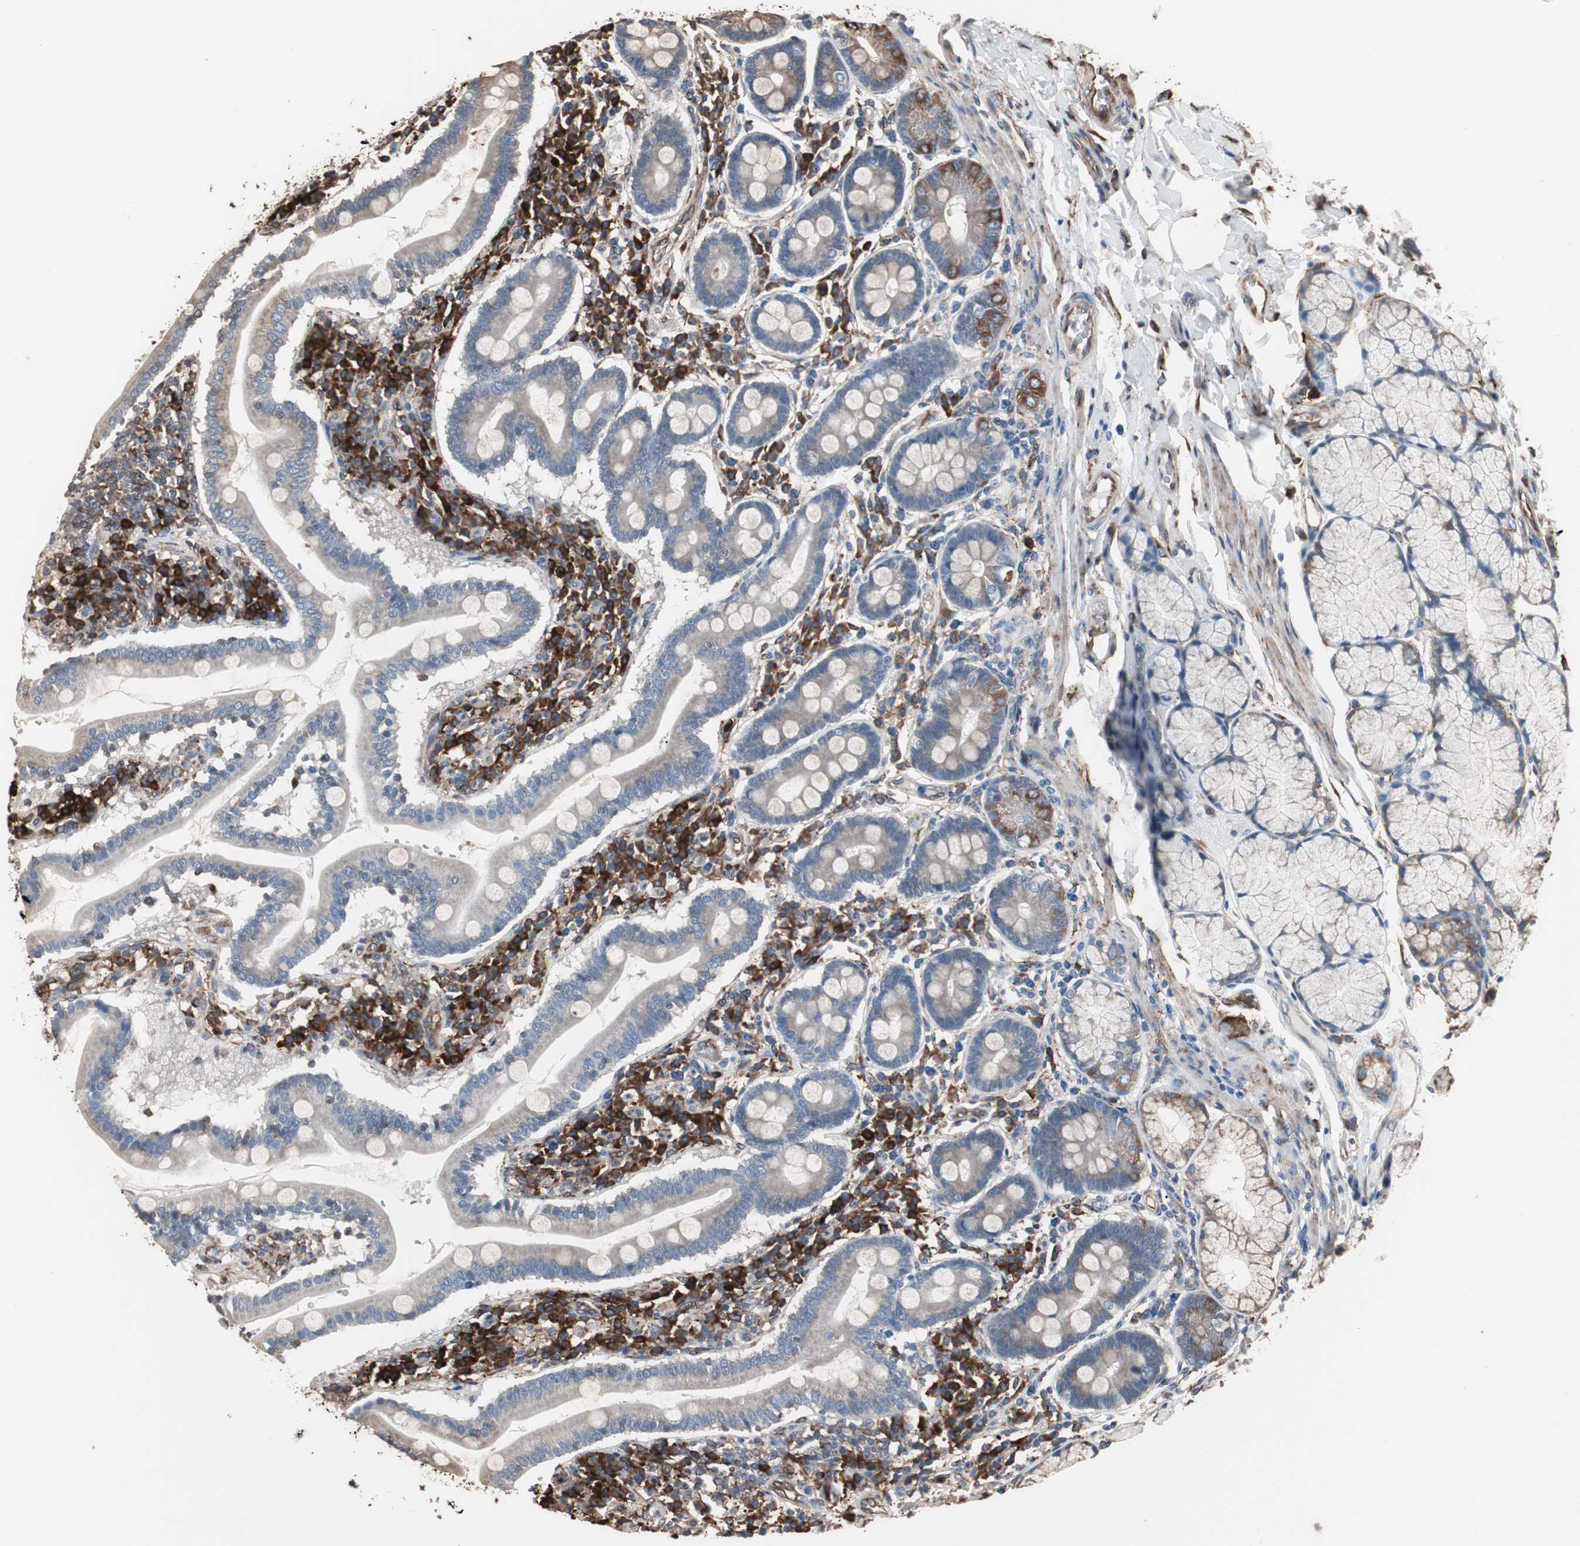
{"staining": {"intensity": "weak", "quantity": ">75%", "location": "cytoplasmic/membranous"}, "tissue": "duodenum", "cell_type": "Glandular cells", "image_type": "normal", "snomed": [{"axis": "morphology", "description": "Normal tissue, NOS"}, {"axis": "topography", "description": "Duodenum"}], "caption": "High-power microscopy captured an immunohistochemistry (IHC) image of normal duodenum, revealing weak cytoplasmic/membranous positivity in approximately >75% of glandular cells.", "gene": "CALU", "patient": {"sex": "male", "age": 50}}